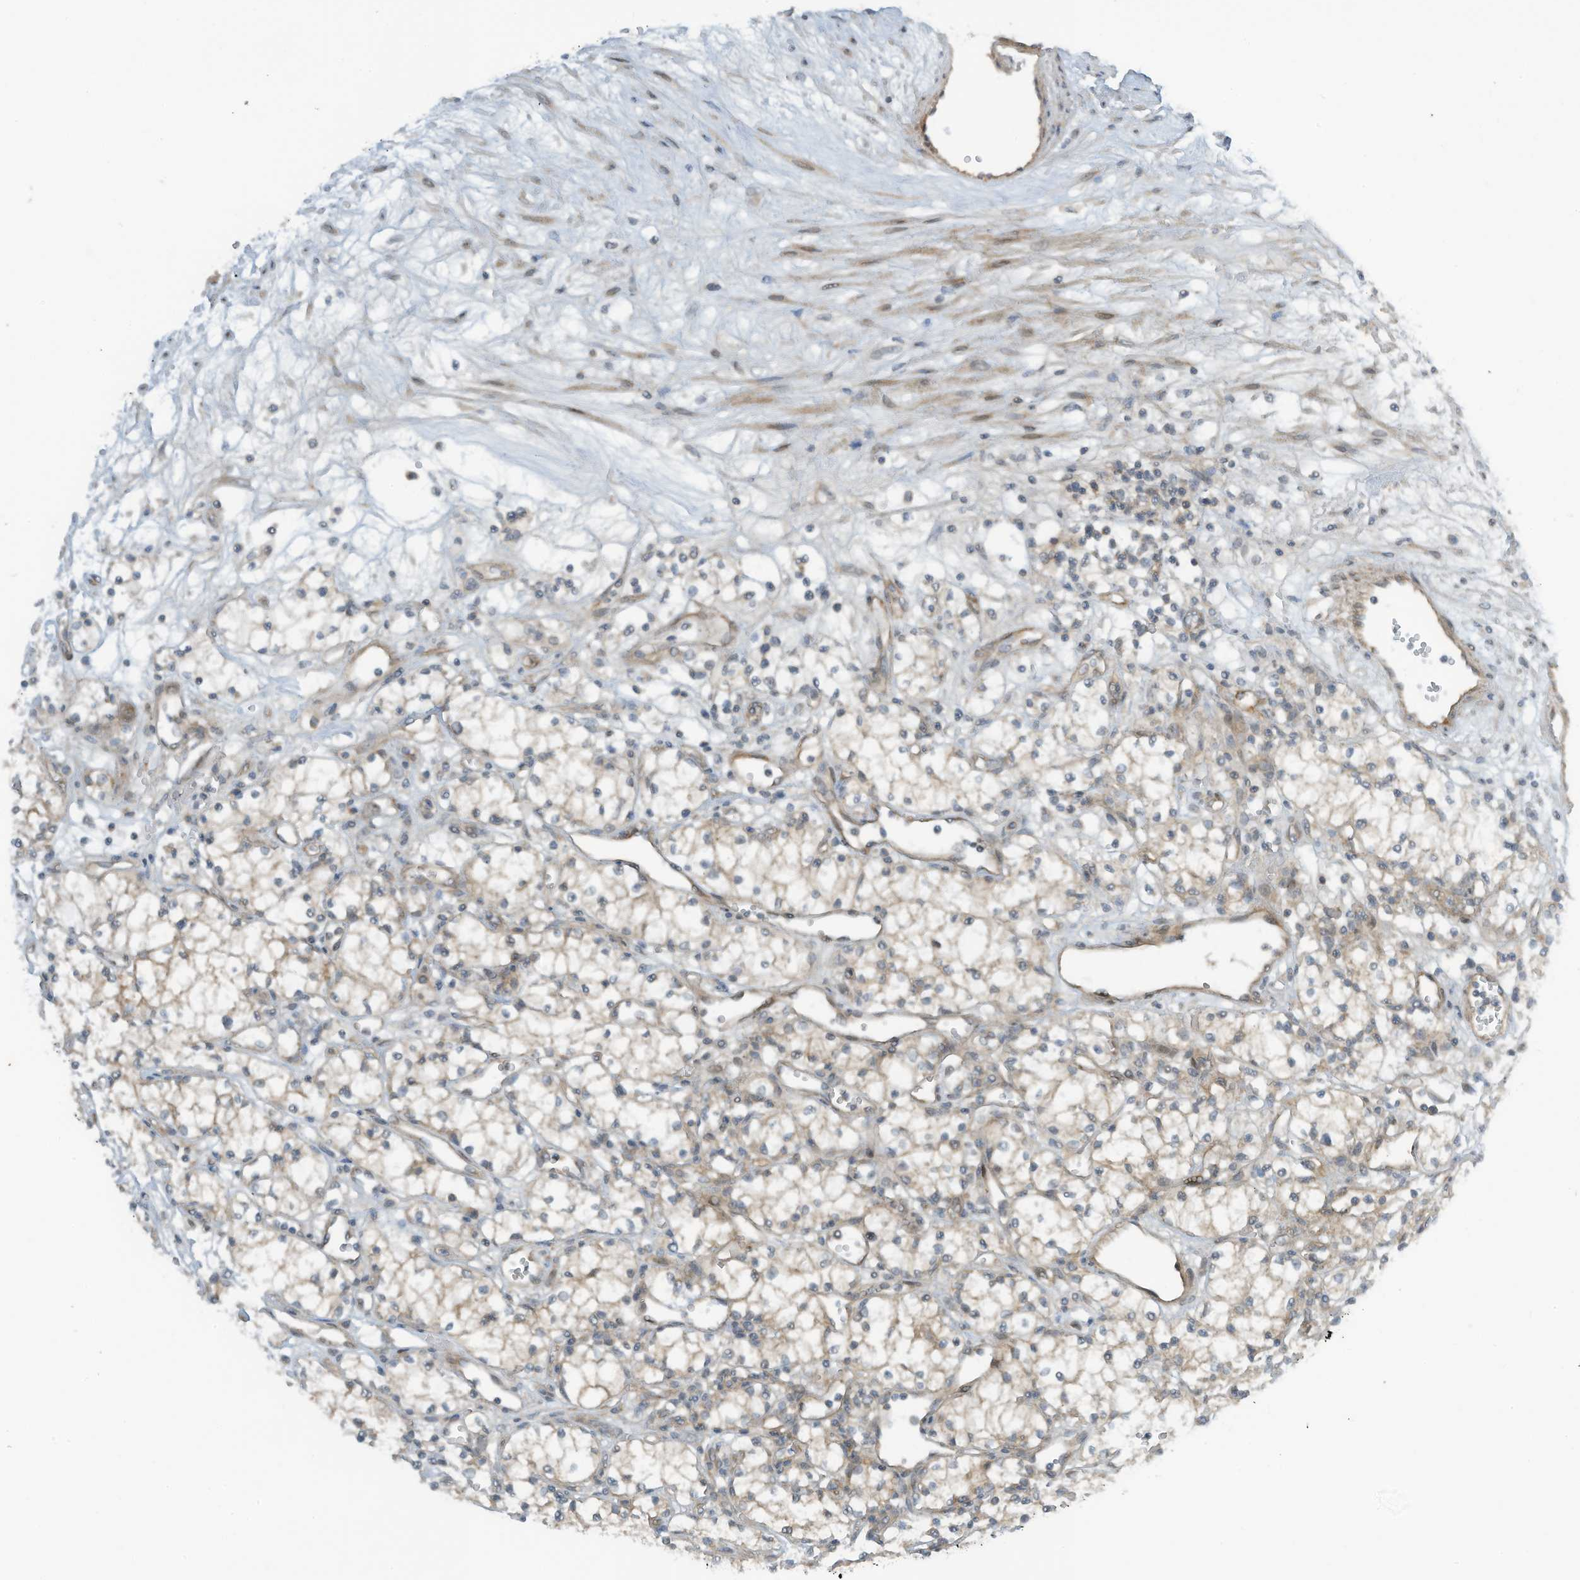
{"staining": {"intensity": "moderate", "quantity": "<25%", "location": "cytoplasmic/membranous"}, "tissue": "renal cancer", "cell_type": "Tumor cells", "image_type": "cancer", "snomed": [{"axis": "morphology", "description": "Adenocarcinoma, NOS"}, {"axis": "topography", "description": "Kidney"}], "caption": "This image demonstrates immunohistochemistry (IHC) staining of human renal cancer (adenocarcinoma), with low moderate cytoplasmic/membranous staining in about <25% of tumor cells.", "gene": "FSD1L", "patient": {"sex": "male", "age": 59}}